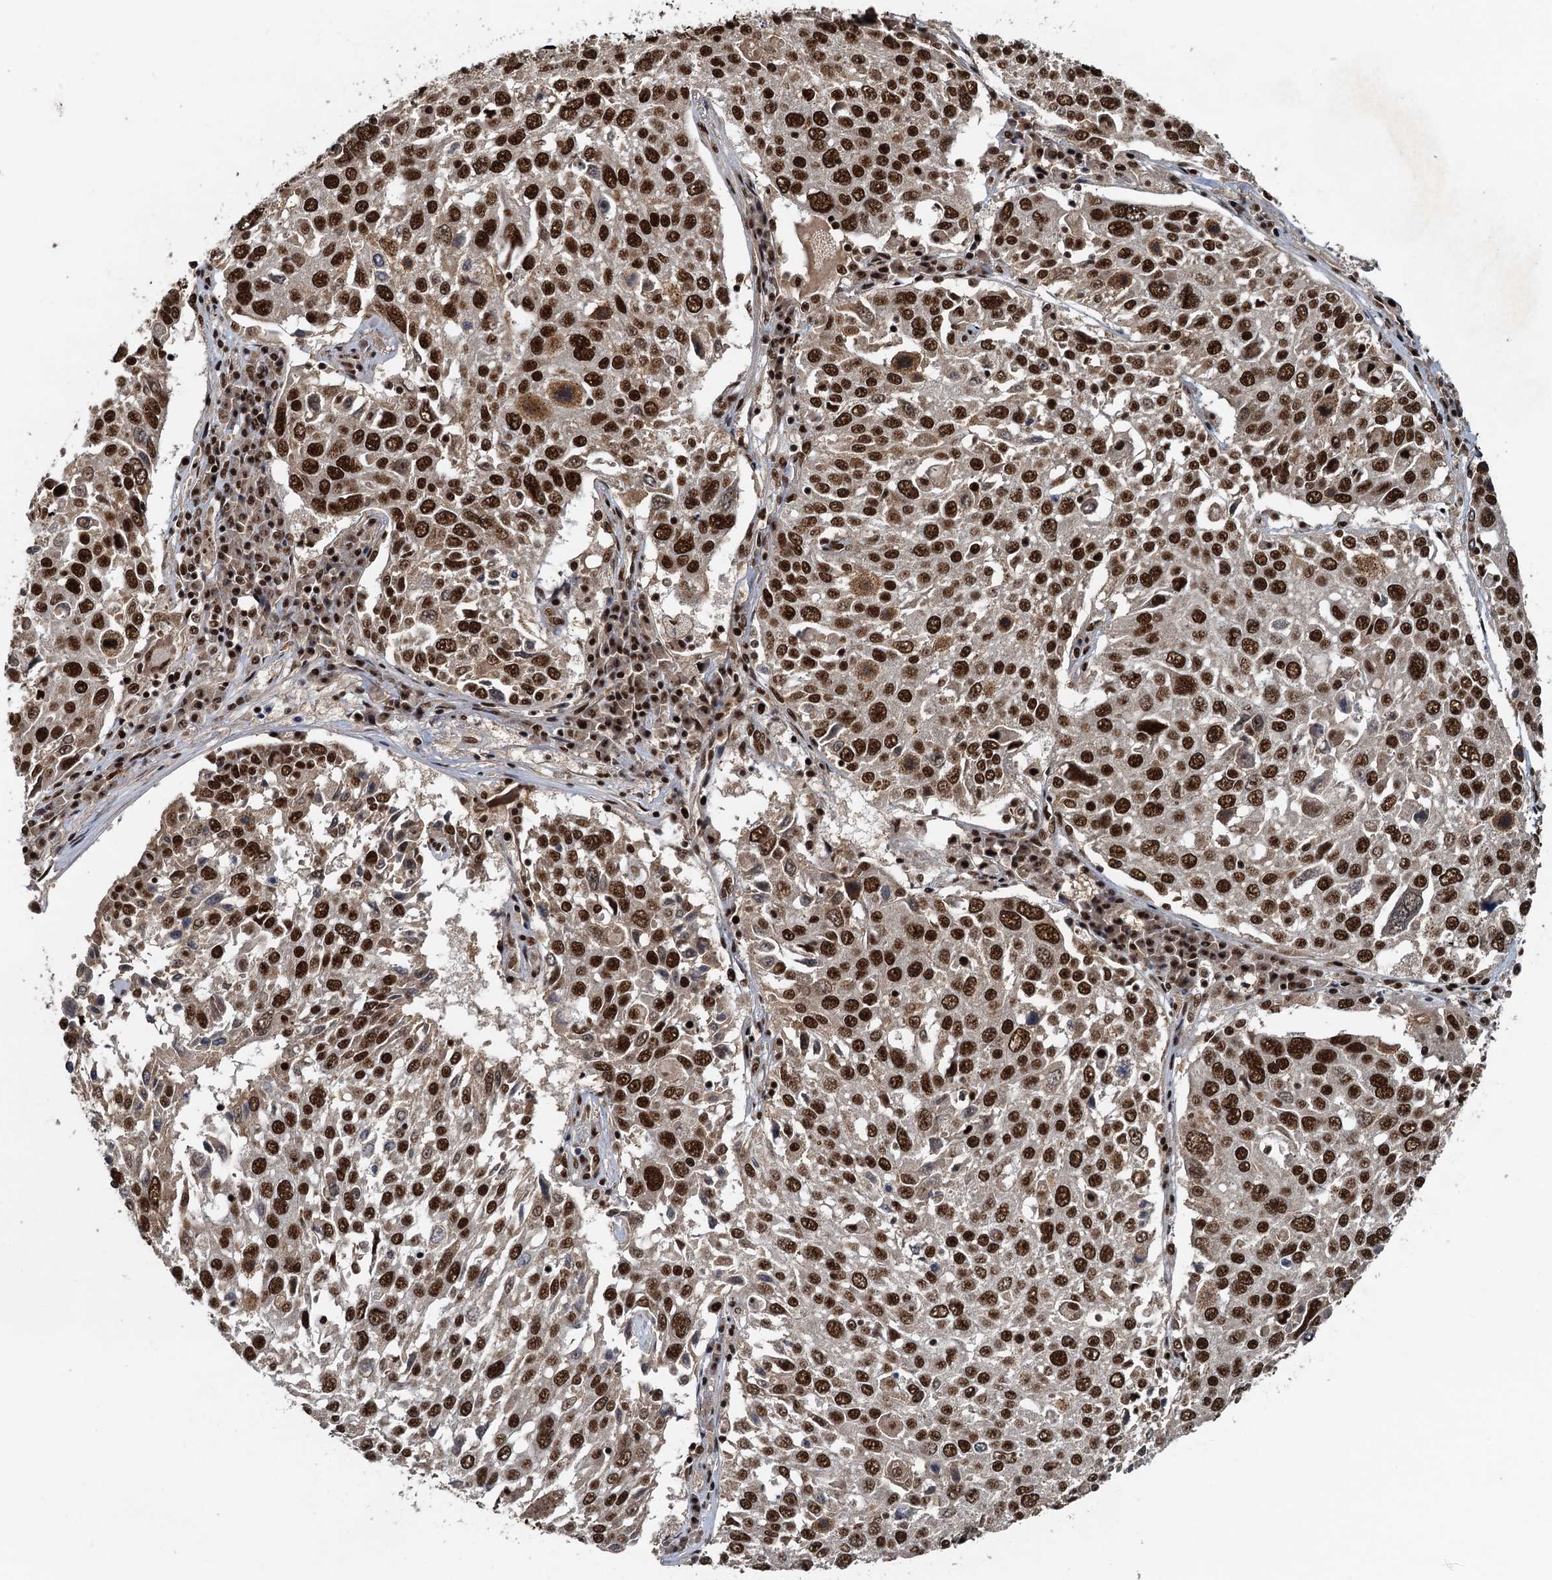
{"staining": {"intensity": "strong", "quantity": ">75%", "location": "nuclear"}, "tissue": "lung cancer", "cell_type": "Tumor cells", "image_type": "cancer", "snomed": [{"axis": "morphology", "description": "Squamous cell carcinoma, NOS"}, {"axis": "topography", "description": "Lung"}], "caption": "DAB (3,3'-diaminobenzidine) immunohistochemical staining of lung squamous cell carcinoma exhibits strong nuclear protein staining in approximately >75% of tumor cells.", "gene": "ZC3H18", "patient": {"sex": "male", "age": 65}}